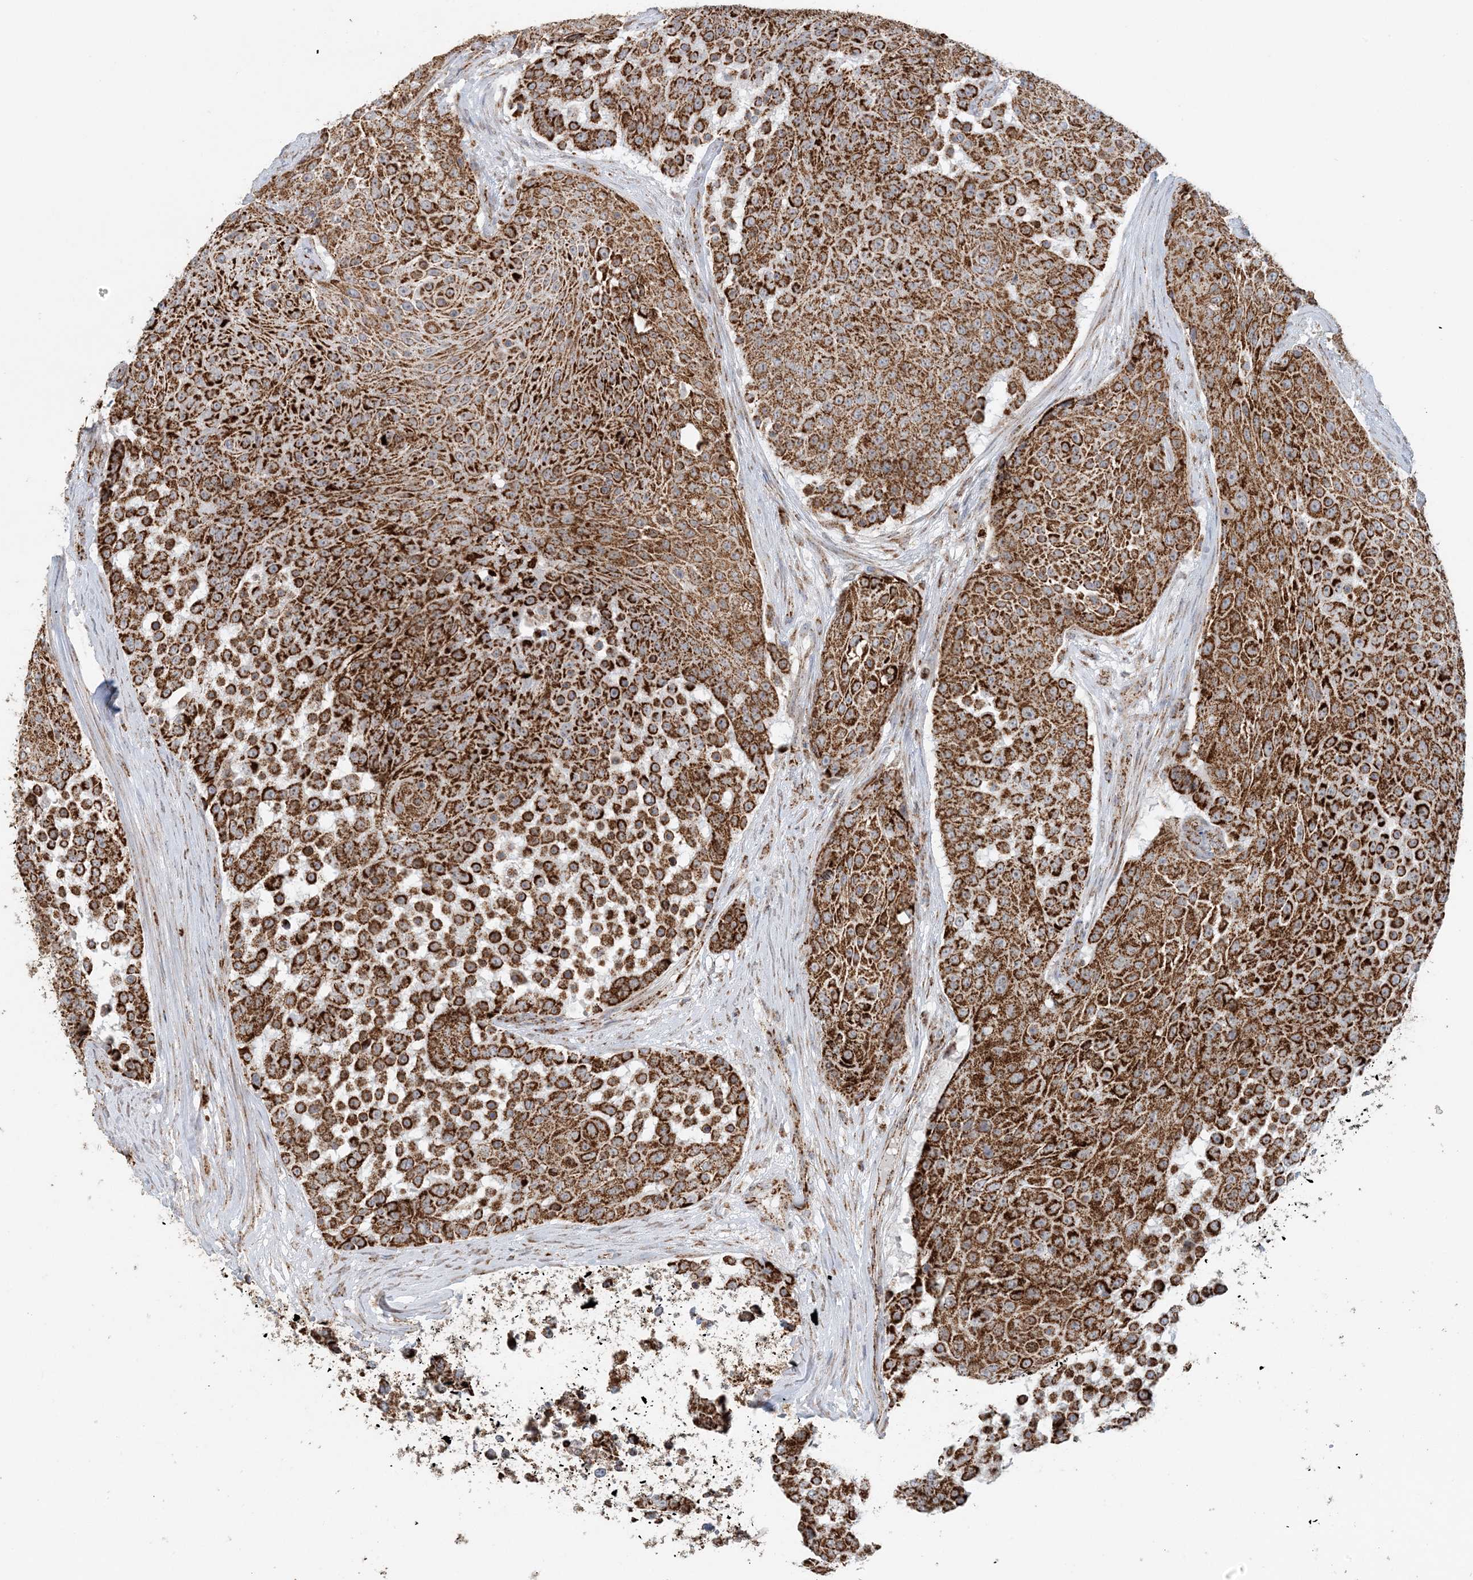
{"staining": {"intensity": "strong", "quantity": ">75%", "location": "cytoplasmic/membranous"}, "tissue": "urothelial cancer", "cell_type": "Tumor cells", "image_type": "cancer", "snomed": [{"axis": "morphology", "description": "Urothelial carcinoma, High grade"}, {"axis": "topography", "description": "Urinary bladder"}], "caption": "Immunohistochemical staining of human urothelial carcinoma (high-grade) displays high levels of strong cytoplasmic/membranous staining in about >75% of tumor cells.", "gene": "MAN1A1", "patient": {"sex": "female", "age": 63}}